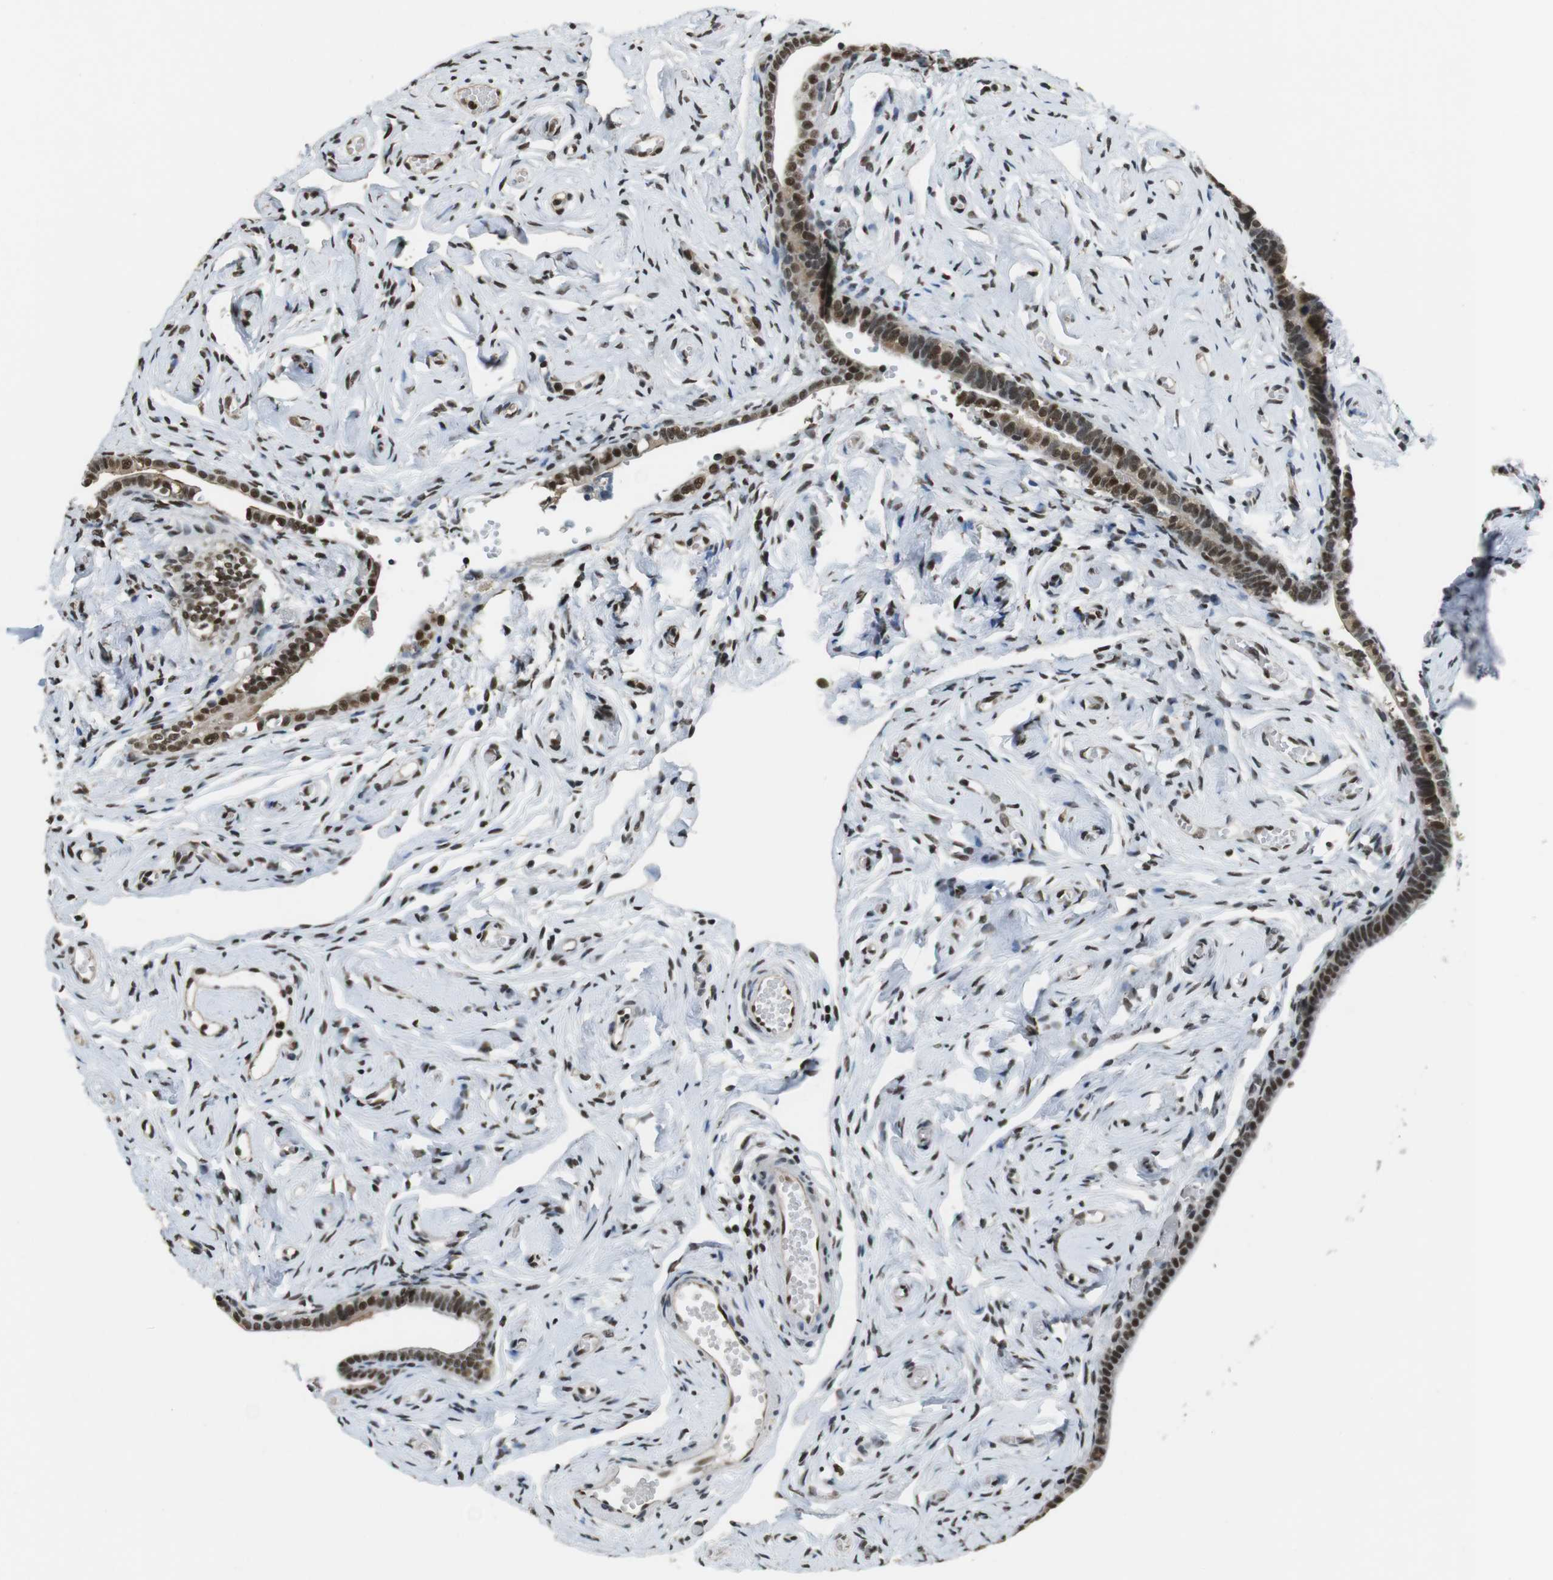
{"staining": {"intensity": "moderate", "quantity": ">75%", "location": "cytoplasmic/membranous,nuclear"}, "tissue": "fallopian tube", "cell_type": "Glandular cells", "image_type": "normal", "snomed": [{"axis": "morphology", "description": "Normal tissue, NOS"}, {"axis": "topography", "description": "Fallopian tube"}], "caption": "Immunohistochemistry (IHC) (DAB (3,3'-diaminobenzidine)) staining of unremarkable fallopian tube shows moderate cytoplasmic/membranous,nuclear protein positivity in approximately >75% of glandular cells. Using DAB (brown) and hematoxylin (blue) stains, captured at high magnification using brightfield microscopy.", "gene": "CSNK2B", "patient": {"sex": "female", "age": 71}}